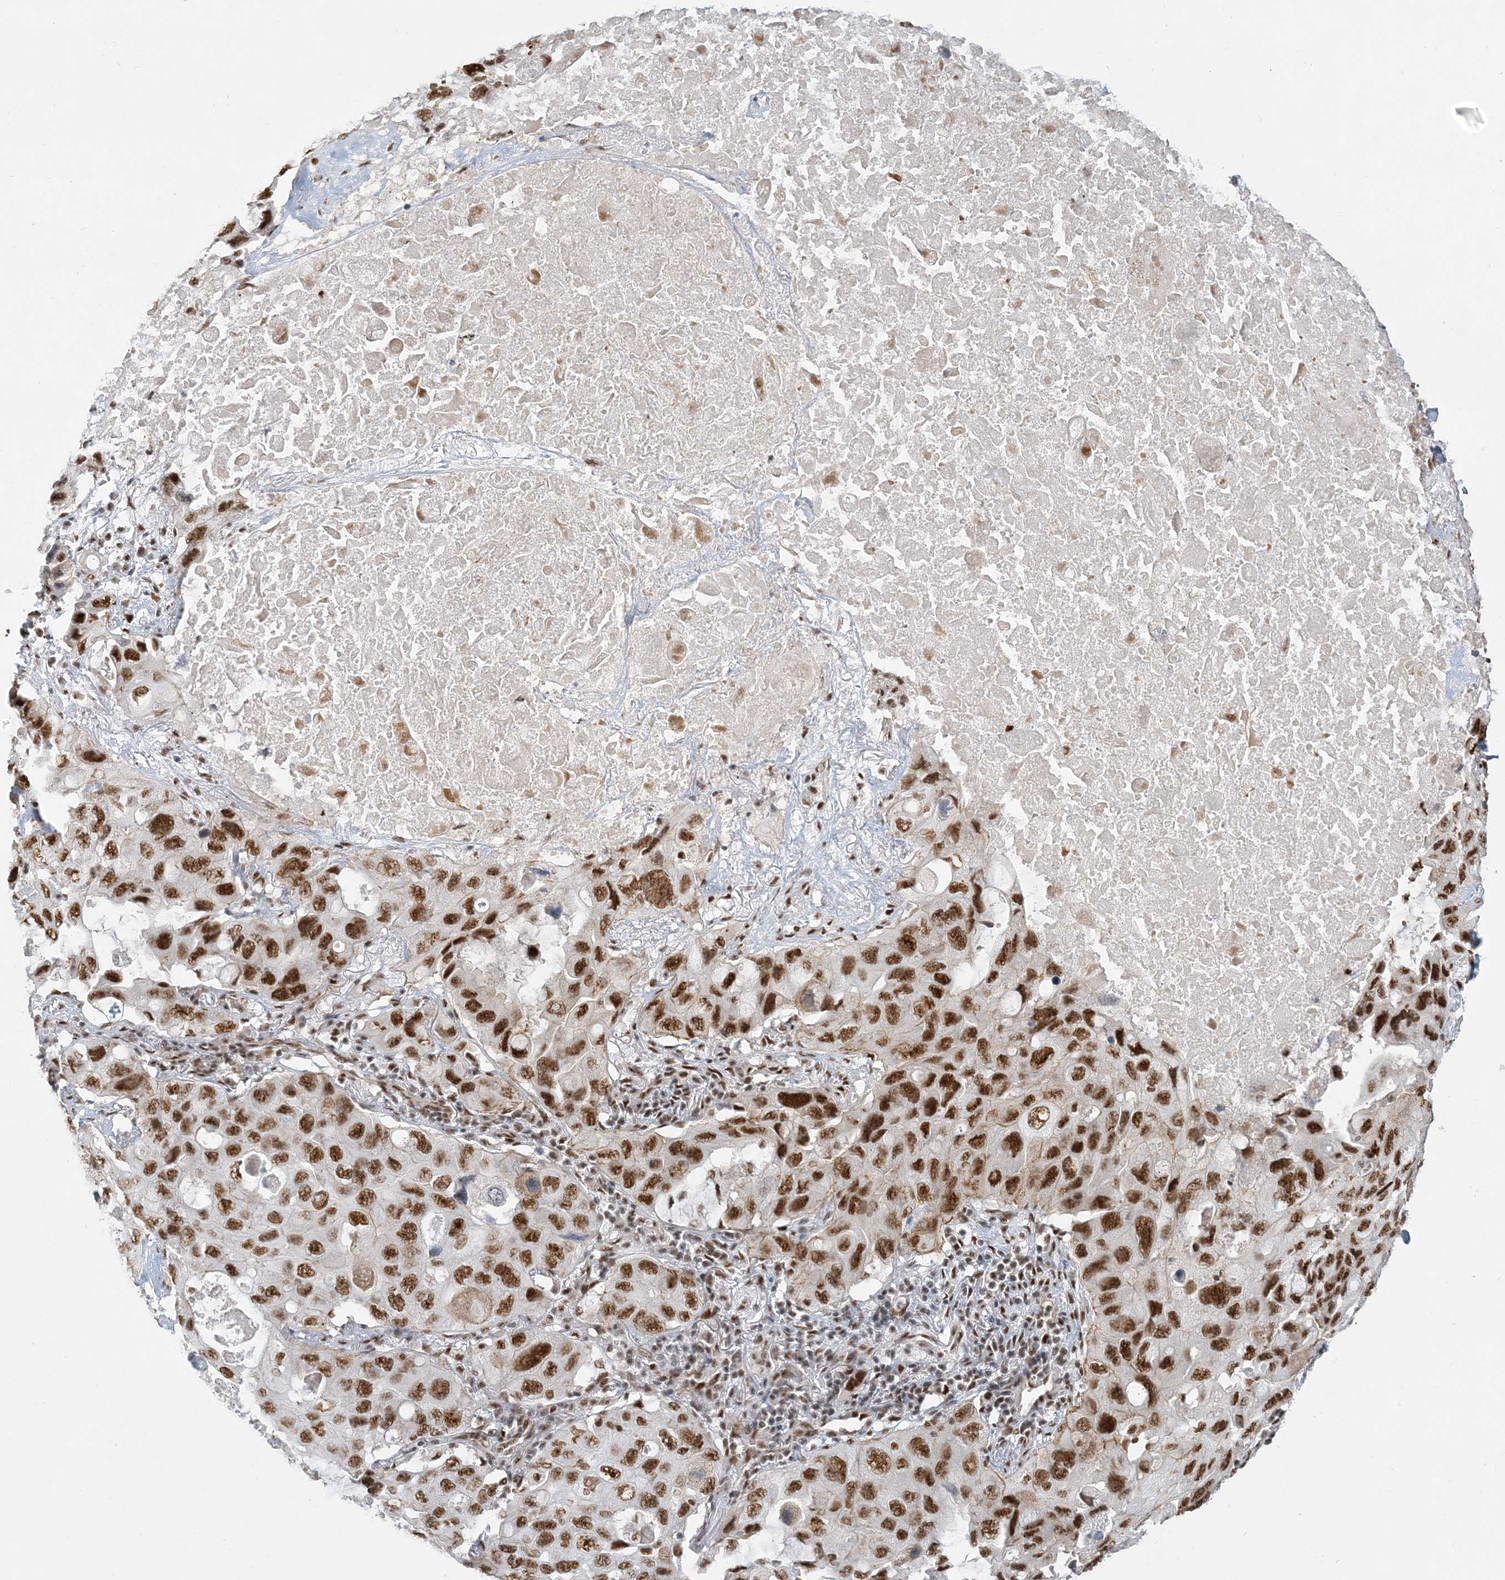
{"staining": {"intensity": "strong", "quantity": ">75%", "location": "nuclear"}, "tissue": "lung cancer", "cell_type": "Tumor cells", "image_type": "cancer", "snomed": [{"axis": "morphology", "description": "Squamous cell carcinoma, NOS"}, {"axis": "topography", "description": "Lung"}], "caption": "Strong nuclear protein staining is seen in about >75% of tumor cells in lung cancer (squamous cell carcinoma). (DAB IHC with brightfield microscopy, high magnification).", "gene": "PLRG1", "patient": {"sex": "female", "age": 73}}